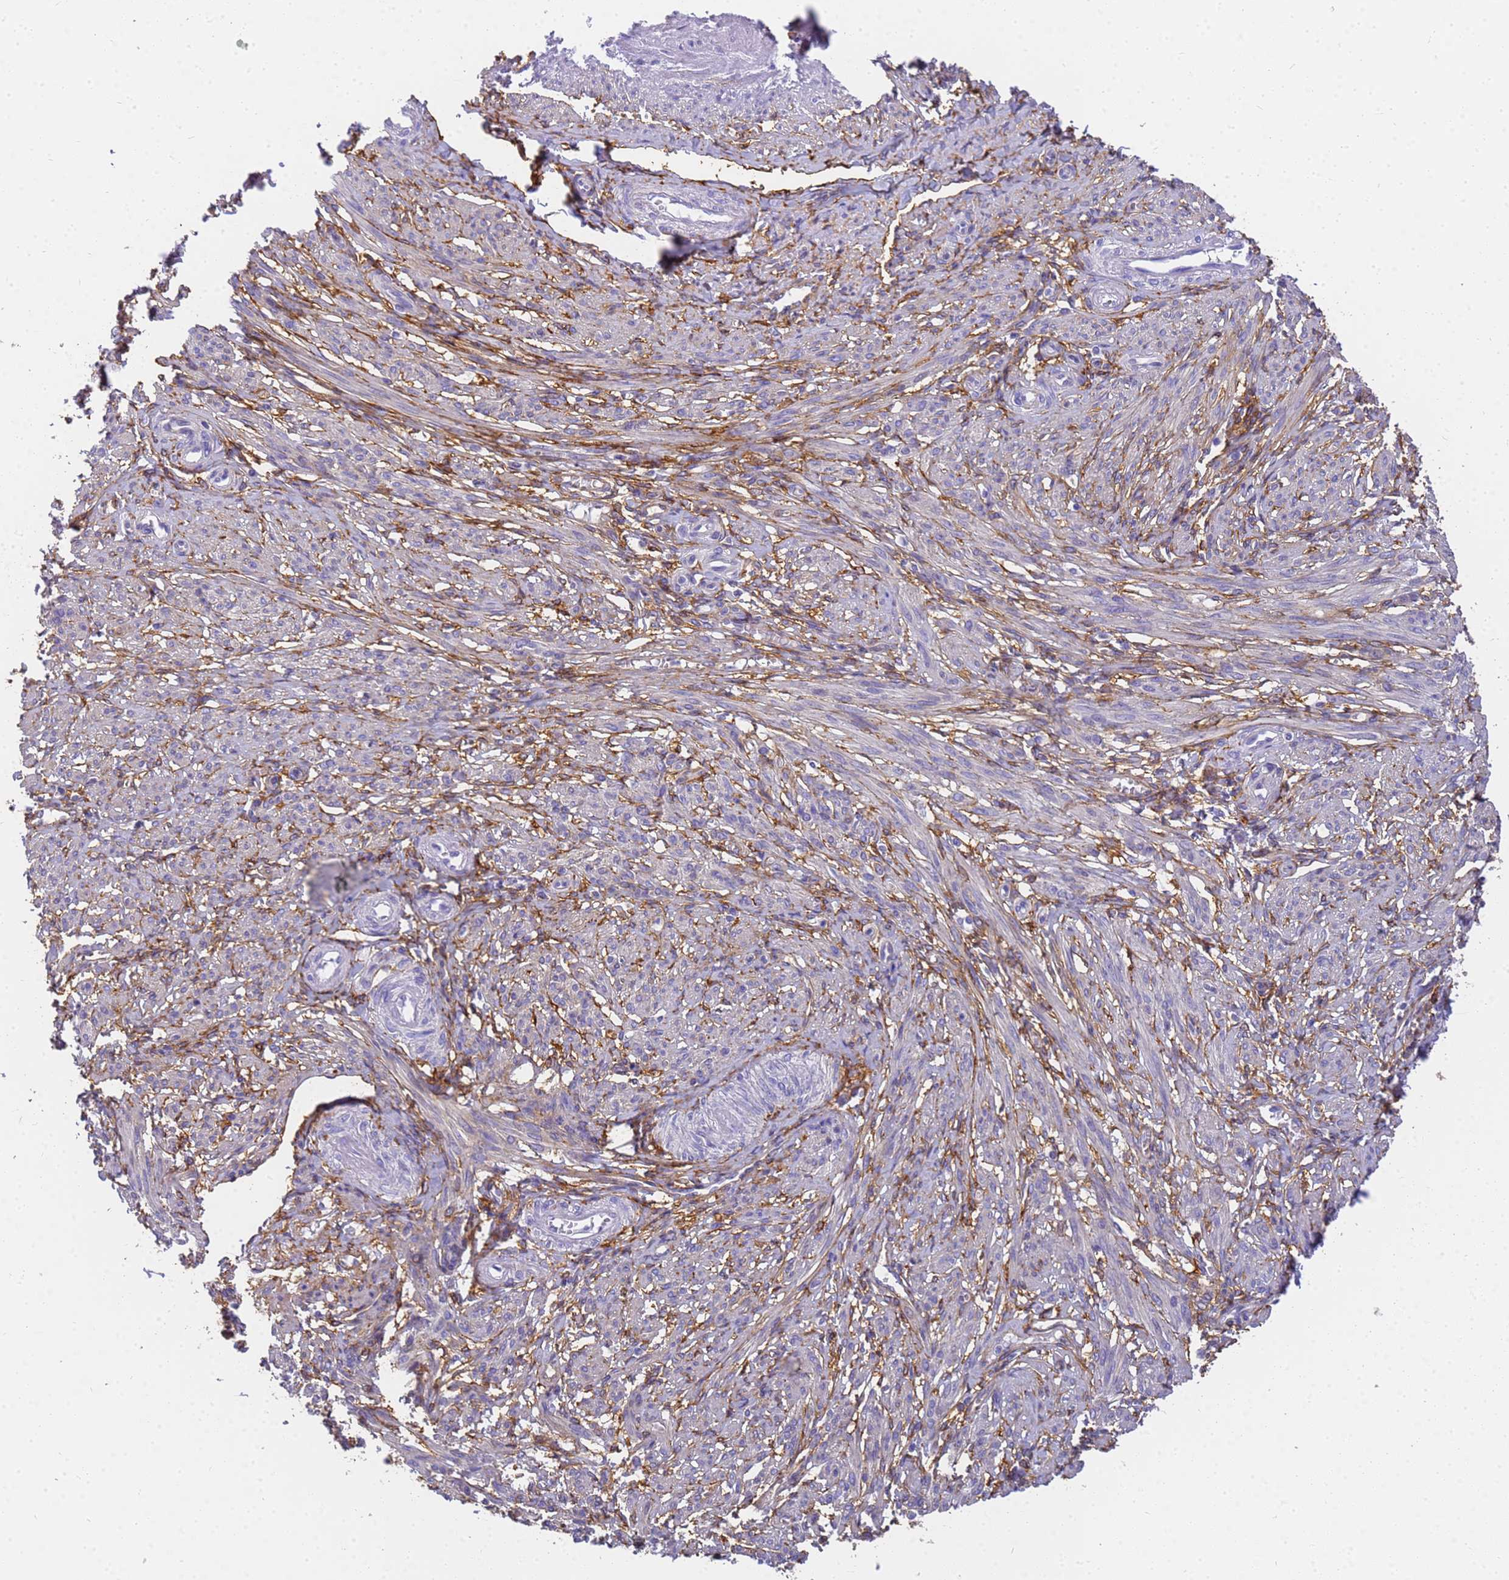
{"staining": {"intensity": "moderate", "quantity": "25%-75%", "location": "cytoplasmic/membranous"}, "tissue": "smooth muscle", "cell_type": "Smooth muscle cells", "image_type": "normal", "snomed": [{"axis": "morphology", "description": "Normal tissue, NOS"}, {"axis": "topography", "description": "Smooth muscle"}], "caption": "Unremarkable smooth muscle exhibits moderate cytoplasmic/membranous positivity in about 25%-75% of smooth muscle cells, visualized by immunohistochemistry.", "gene": "MVB12A", "patient": {"sex": "female", "age": 39}}